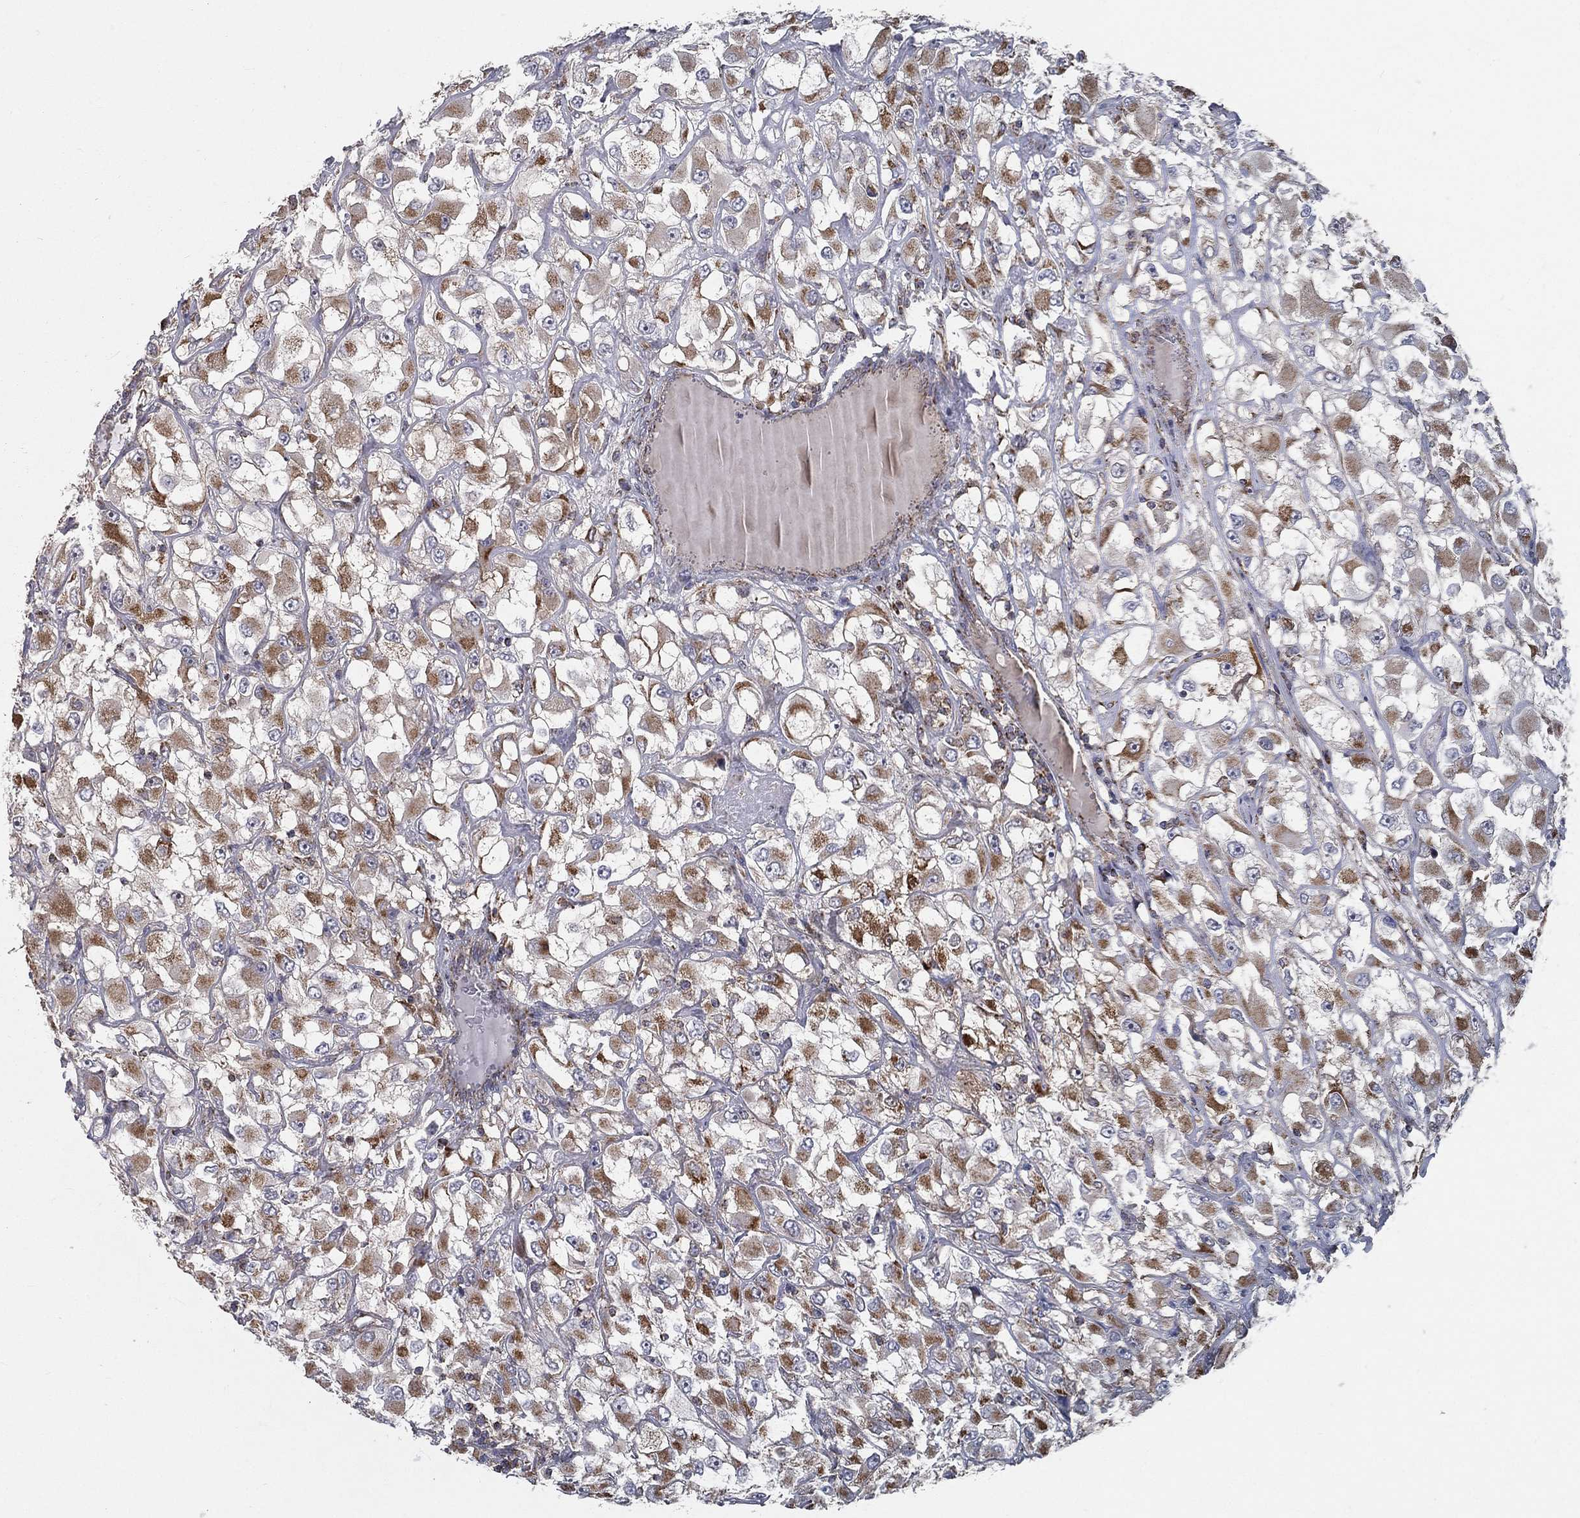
{"staining": {"intensity": "moderate", "quantity": "<25%", "location": "cytoplasmic/membranous"}, "tissue": "renal cancer", "cell_type": "Tumor cells", "image_type": "cancer", "snomed": [{"axis": "morphology", "description": "Adenocarcinoma, NOS"}, {"axis": "topography", "description": "Kidney"}], "caption": "This is an image of immunohistochemistry staining of adenocarcinoma (renal), which shows moderate positivity in the cytoplasmic/membranous of tumor cells.", "gene": "GPD1", "patient": {"sex": "female", "age": 52}}